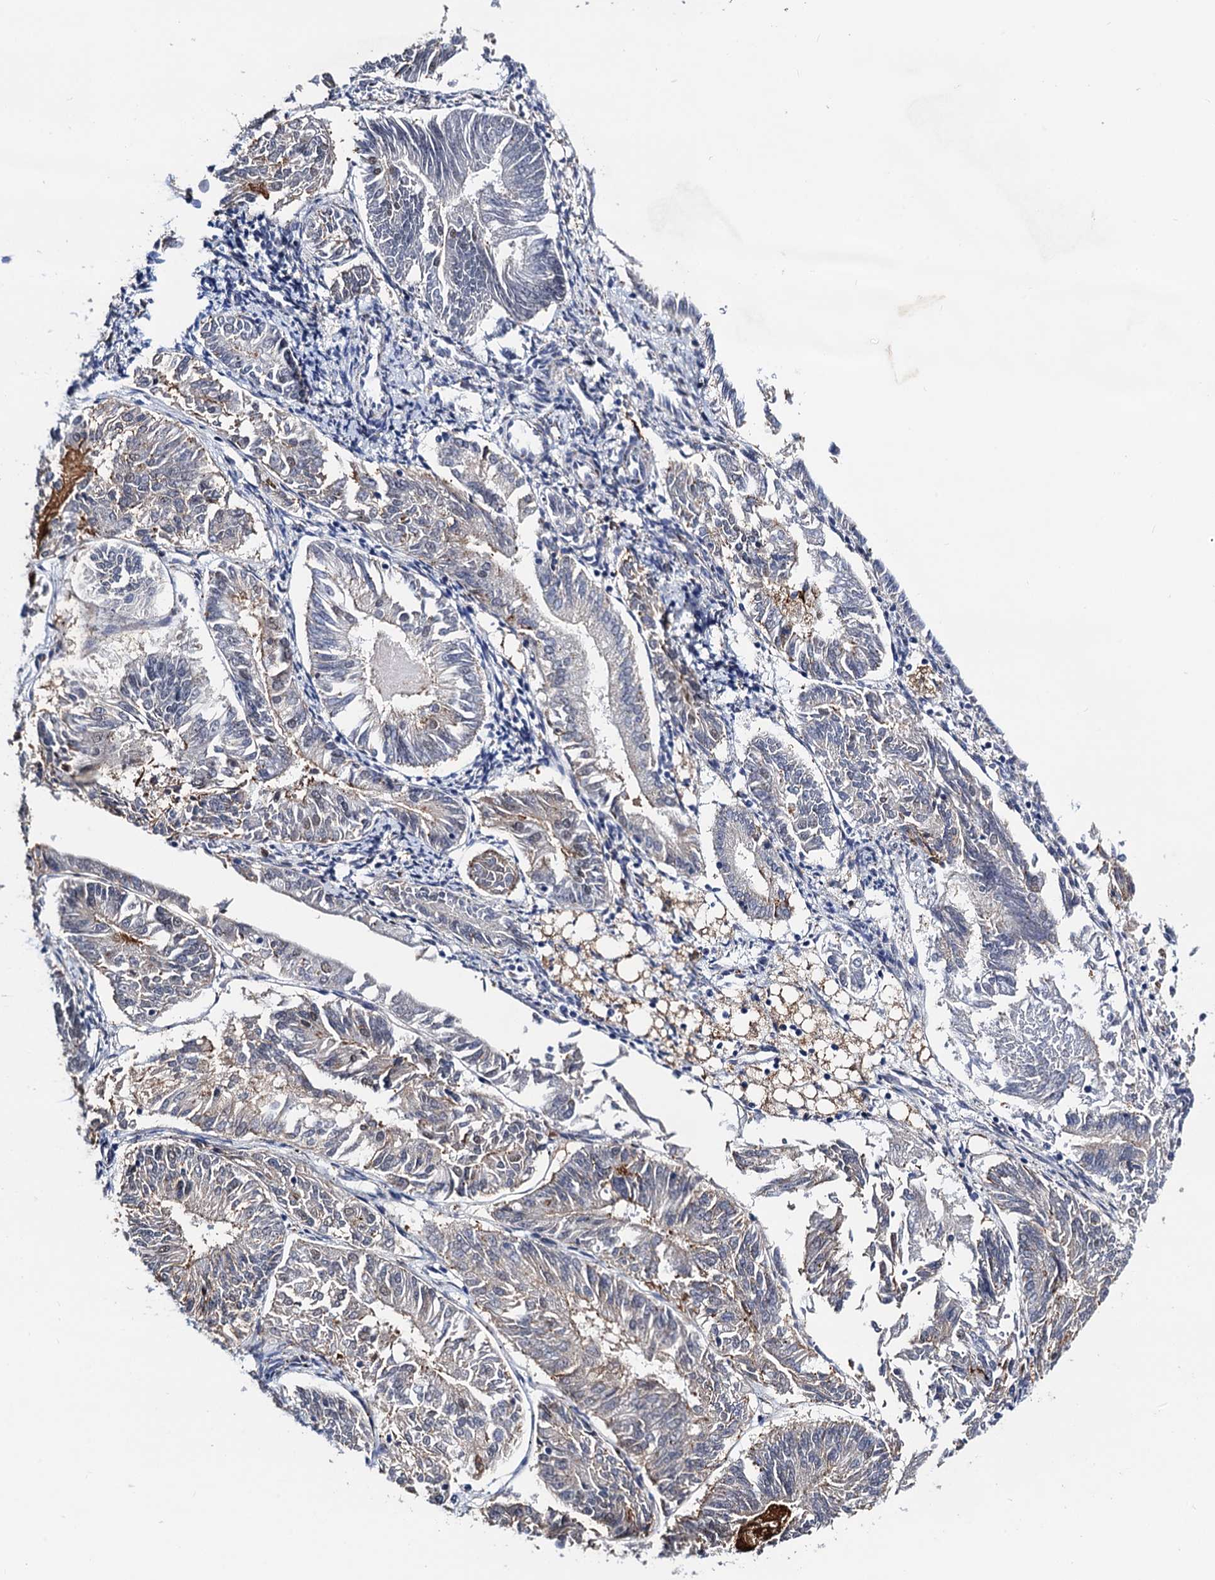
{"staining": {"intensity": "weak", "quantity": "<25%", "location": "cytoplasmic/membranous"}, "tissue": "endometrial cancer", "cell_type": "Tumor cells", "image_type": "cancer", "snomed": [{"axis": "morphology", "description": "Adenocarcinoma, NOS"}, {"axis": "topography", "description": "Endometrium"}], "caption": "DAB (3,3'-diaminobenzidine) immunohistochemical staining of endometrial cancer (adenocarcinoma) shows no significant positivity in tumor cells. (Brightfield microscopy of DAB (3,3'-diaminobenzidine) IHC at high magnification).", "gene": "SLC7A10", "patient": {"sex": "female", "age": 58}}